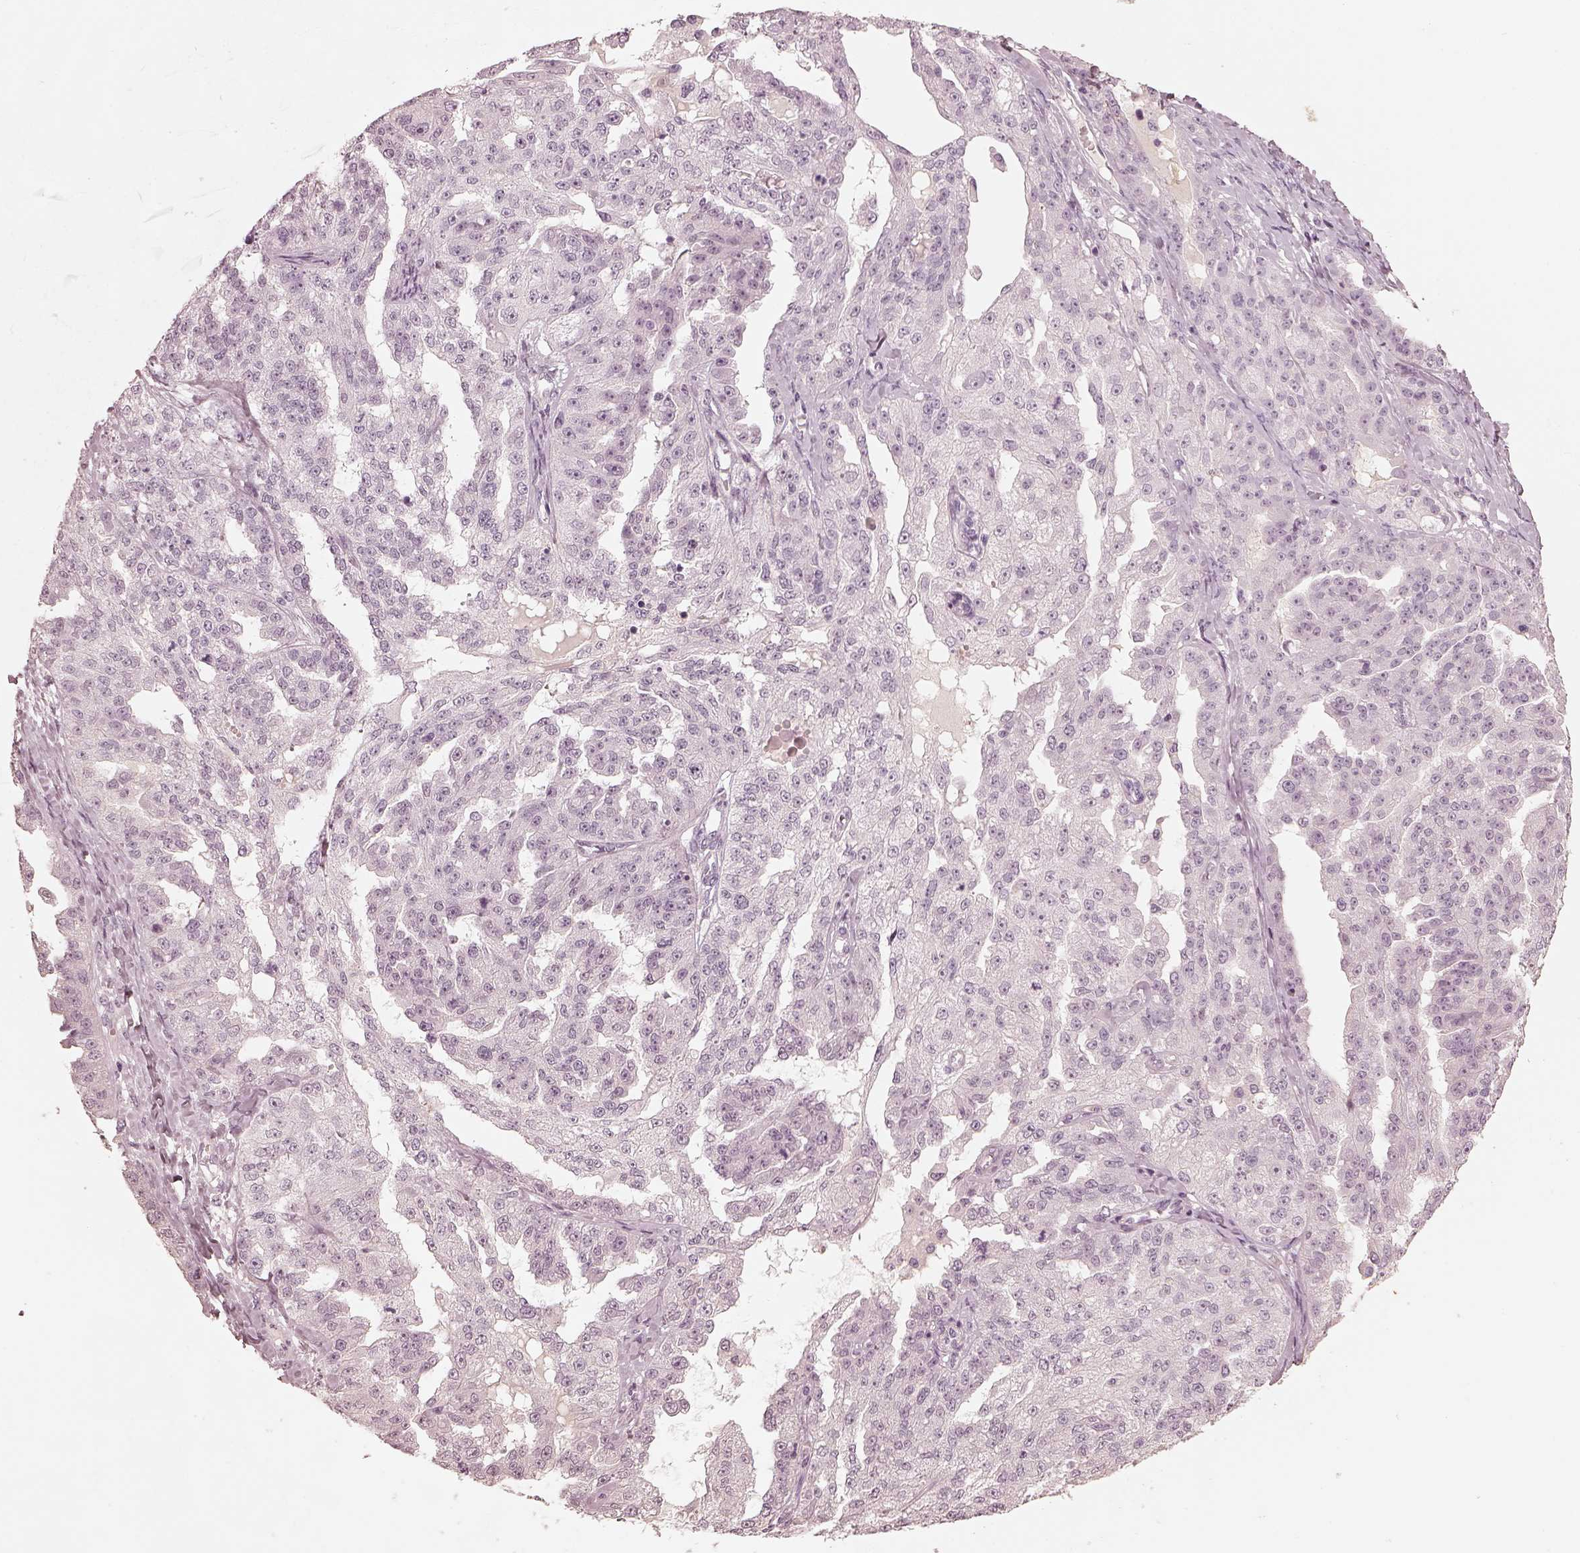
{"staining": {"intensity": "negative", "quantity": "none", "location": "none"}, "tissue": "ovarian cancer", "cell_type": "Tumor cells", "image_type": "cancer", "snomed": [{"axis": "morphology", "description": "Cystadenocarcinoma, serous, NOS"}, {"axis": "topography", "description": "Ovary"}], "caption": "Micrograph shows no significant protein positivity in tumor cells of ovarian cancer (serous cystadenocarcinoma).", "gene": "ADRB3", "patient": {"sex": "female", "age": 58}}